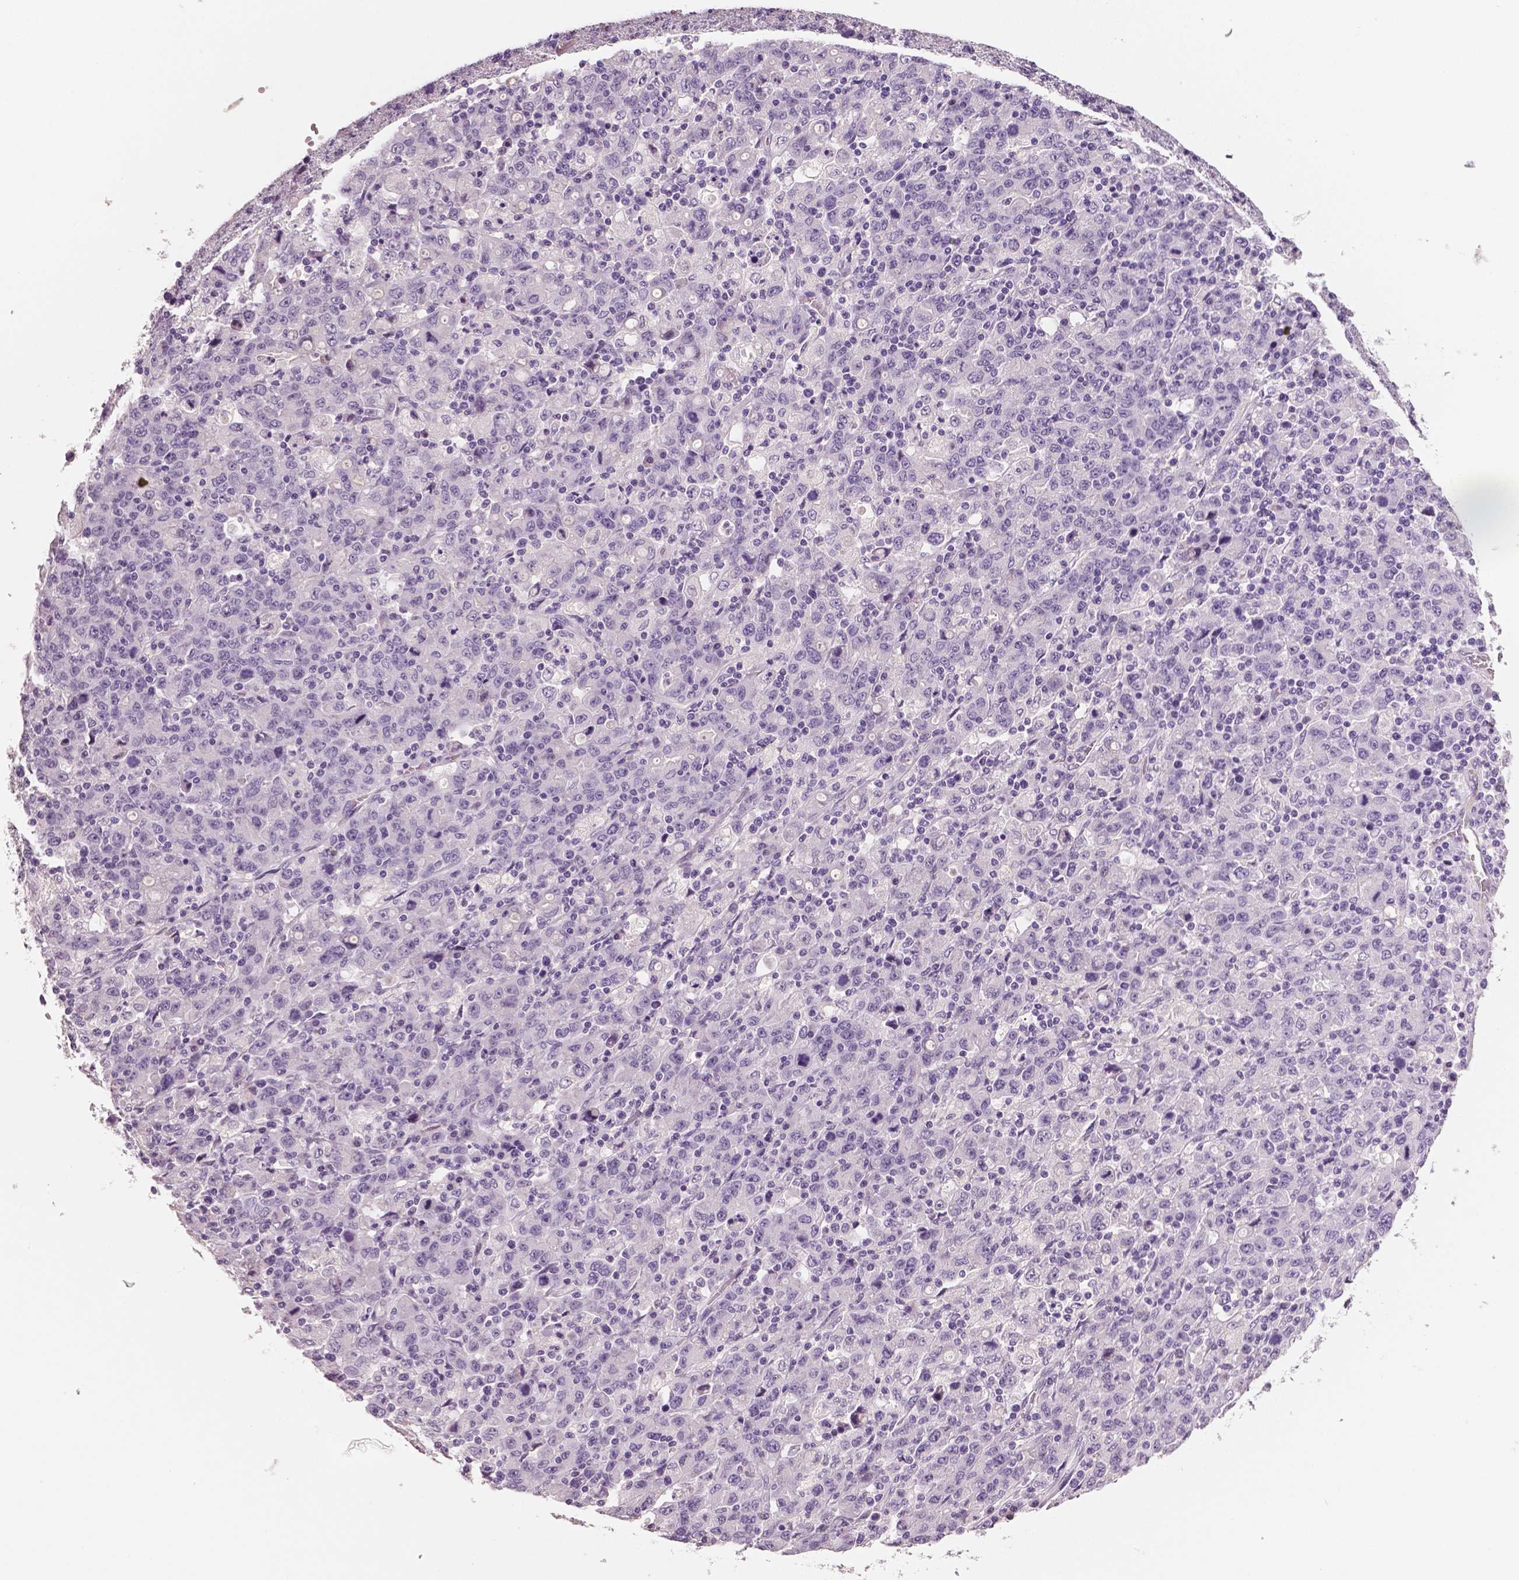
{"staining": {"intensity": "negative", "quantity": "none", "location": "none"}, "tissue": "stomach cancer", "cell_type": "Tumor cells", "image_type": "cancer", "snomed": [{"axis": "morphology", "description": "Adenocarcinoma, NOS"}, {"axis": "topography", "description": "Stomach, upper"}], "caption": "Tumor cells are negative for brown protein staining in stomach cancer (adenocarcinoma).", "gene": "TSPAN7", "patient": {"sex": "male", "age": 69}}